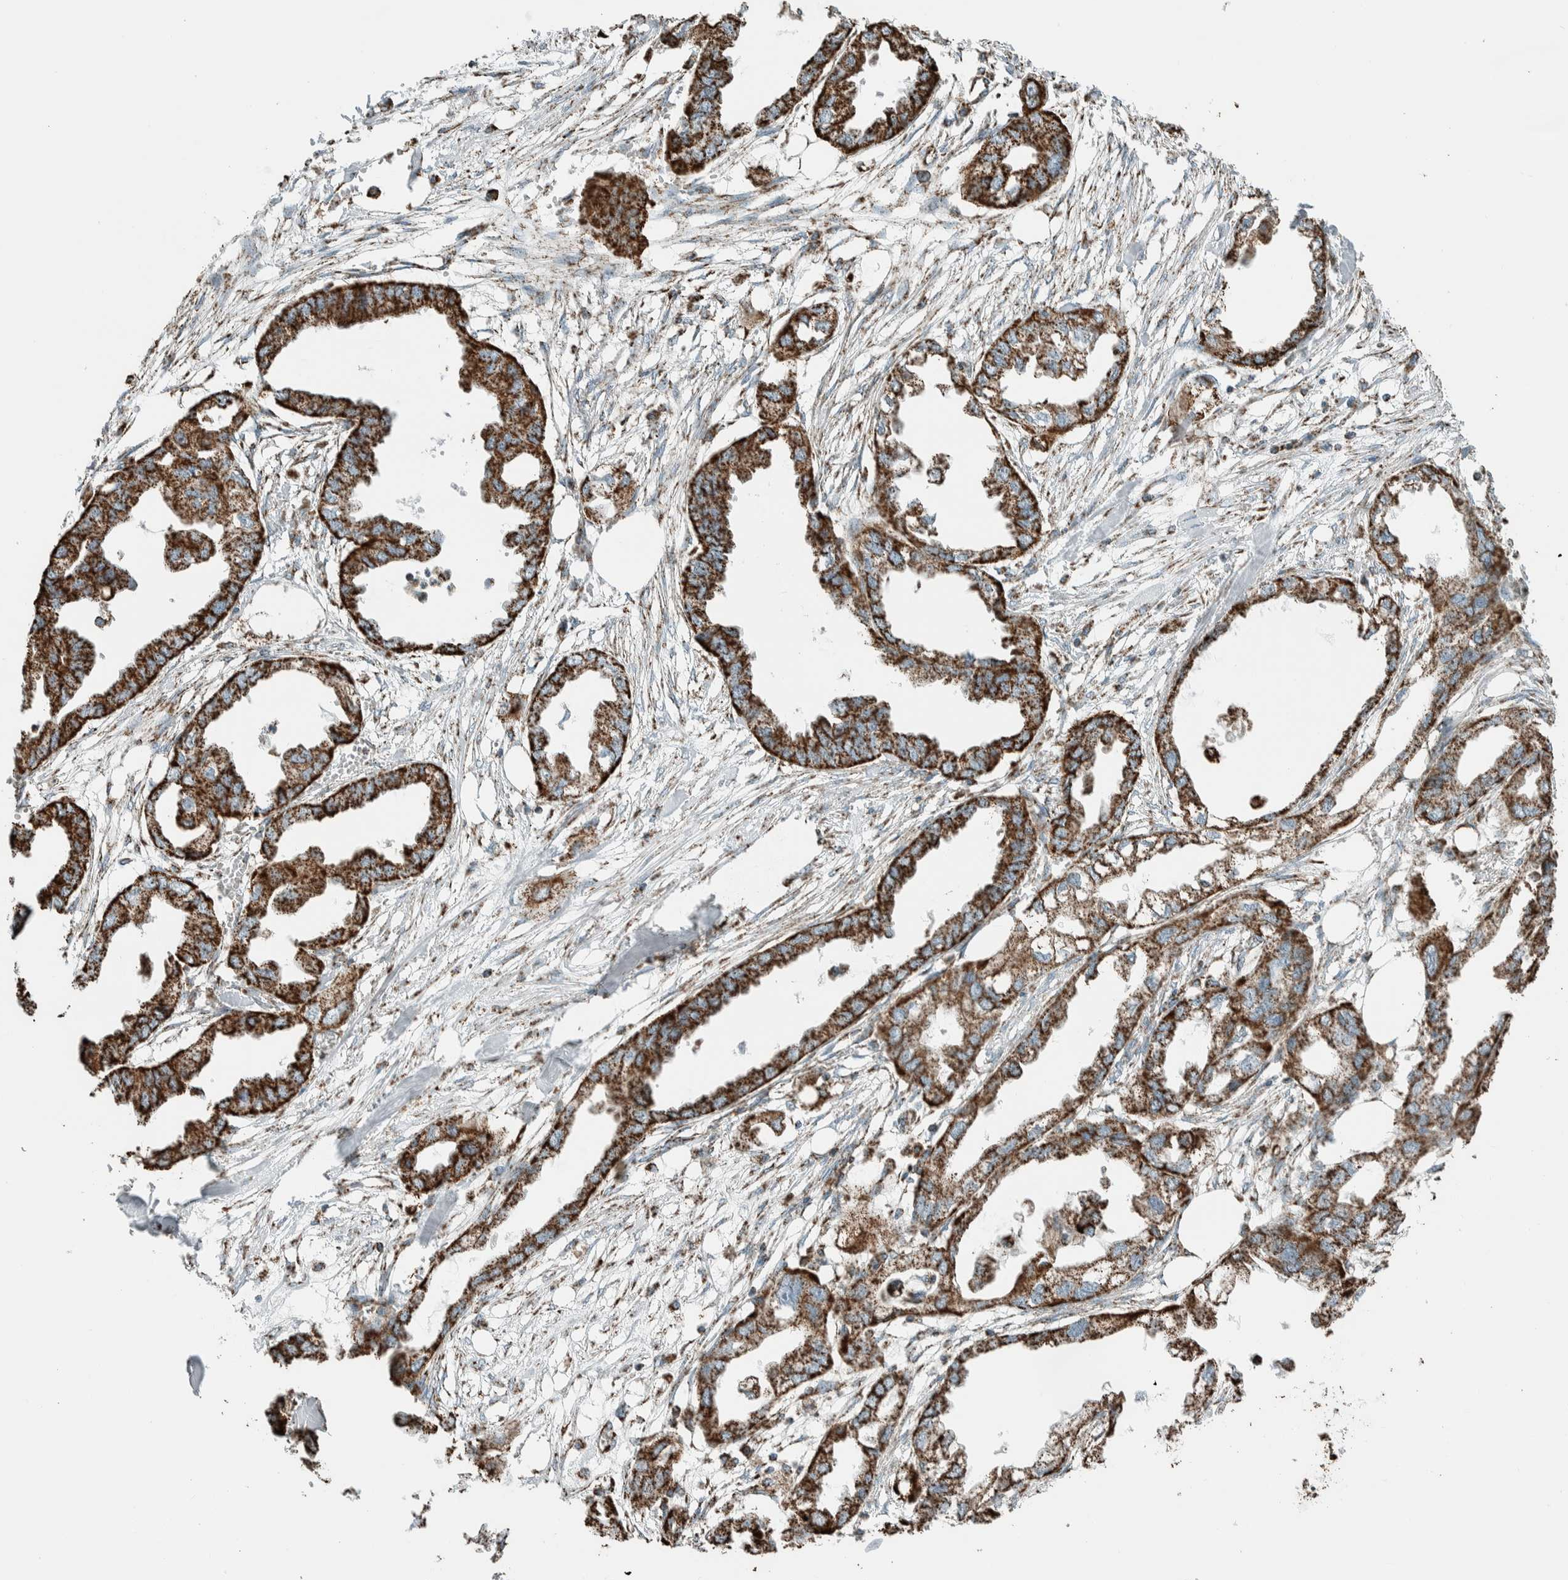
{"staining": {"intensity": "strong", "quantity": ">75%", "location": "cytoplasmic/membranous"}, "tissue": "endometrial cancer", "cell_type": "Tumor cells", "image_type": "cancer", "snomed": [{"axis": "morphology", "description": "Adenocarcinoma, NOS"}, {"axis": "morphology", "description": "Adenocarcinoma, metastatic, NOS"}, {"axis": "topography", "description": "Adipose tissue"}, {"axis": "topography", "description": "Endometrium"}], "caption": "Human endometrial cancer stained for a protein (brown) exhibits strong cytoplasmic/membranous positive staining in about >75% of tumor cells.", "gene": "ZNF454", "patient": {"sex": "female", "age": 67}}